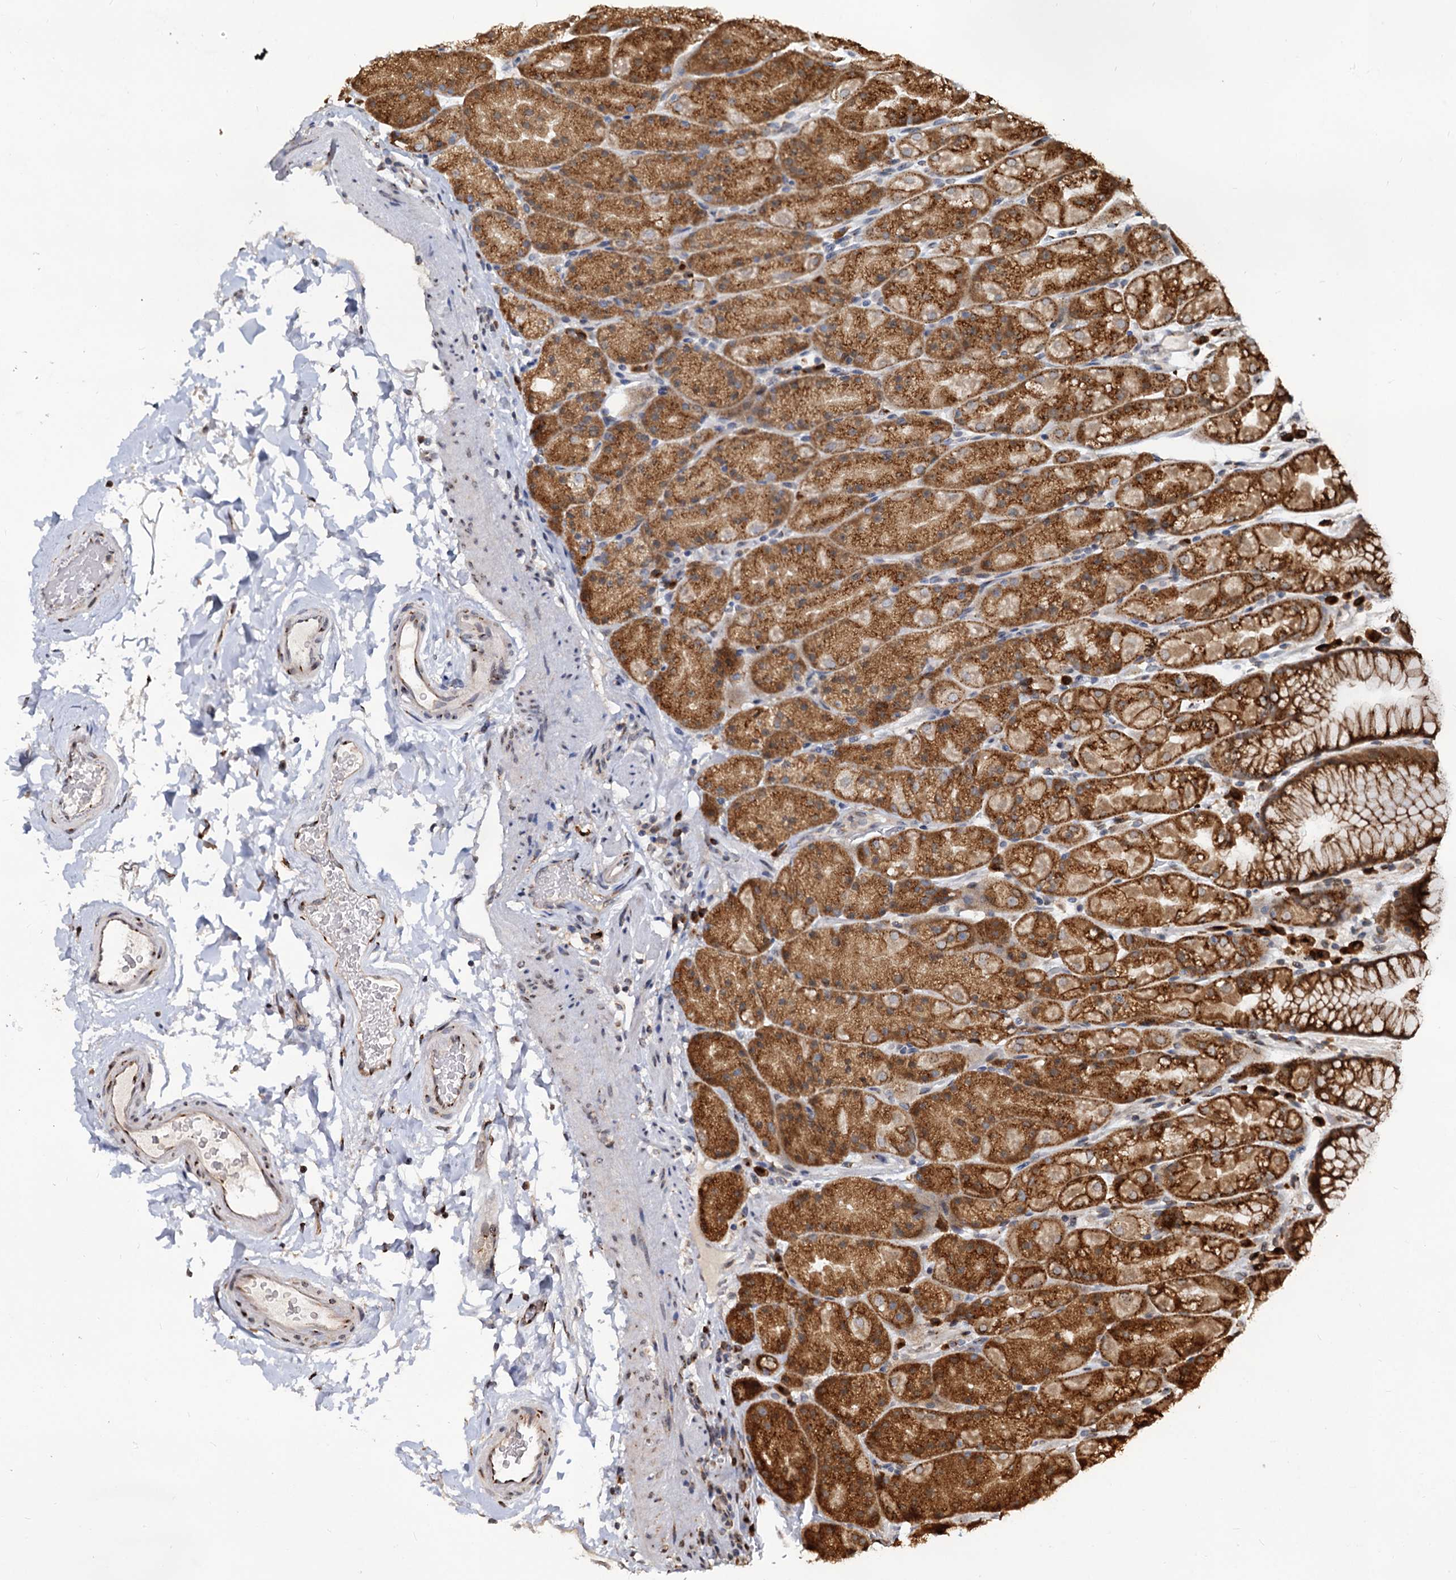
{"staining": {"intensity": "strong", "quantity": ">75%", "location": "cytoplasmic/membranous"}, "tissue": "stomach", "cell_type": "Glandular cells", "image_type": "normal", "snomed": [{"axis": "morphology", "description": "Normal tissue, NOS"}, {"axis": "topography", "description": "Stomach, upper"}, {"axis": "topography", "description": "Stomach, lower"}], "caption": "This micrograph exhibits immunohistochemistry staining of benign human stomach, with high strong cytoplasmic/membranous positivity in about >75% of glandular cells.", "gene": "SAAL1", "patient": {"sex": "male", "age": 67}}